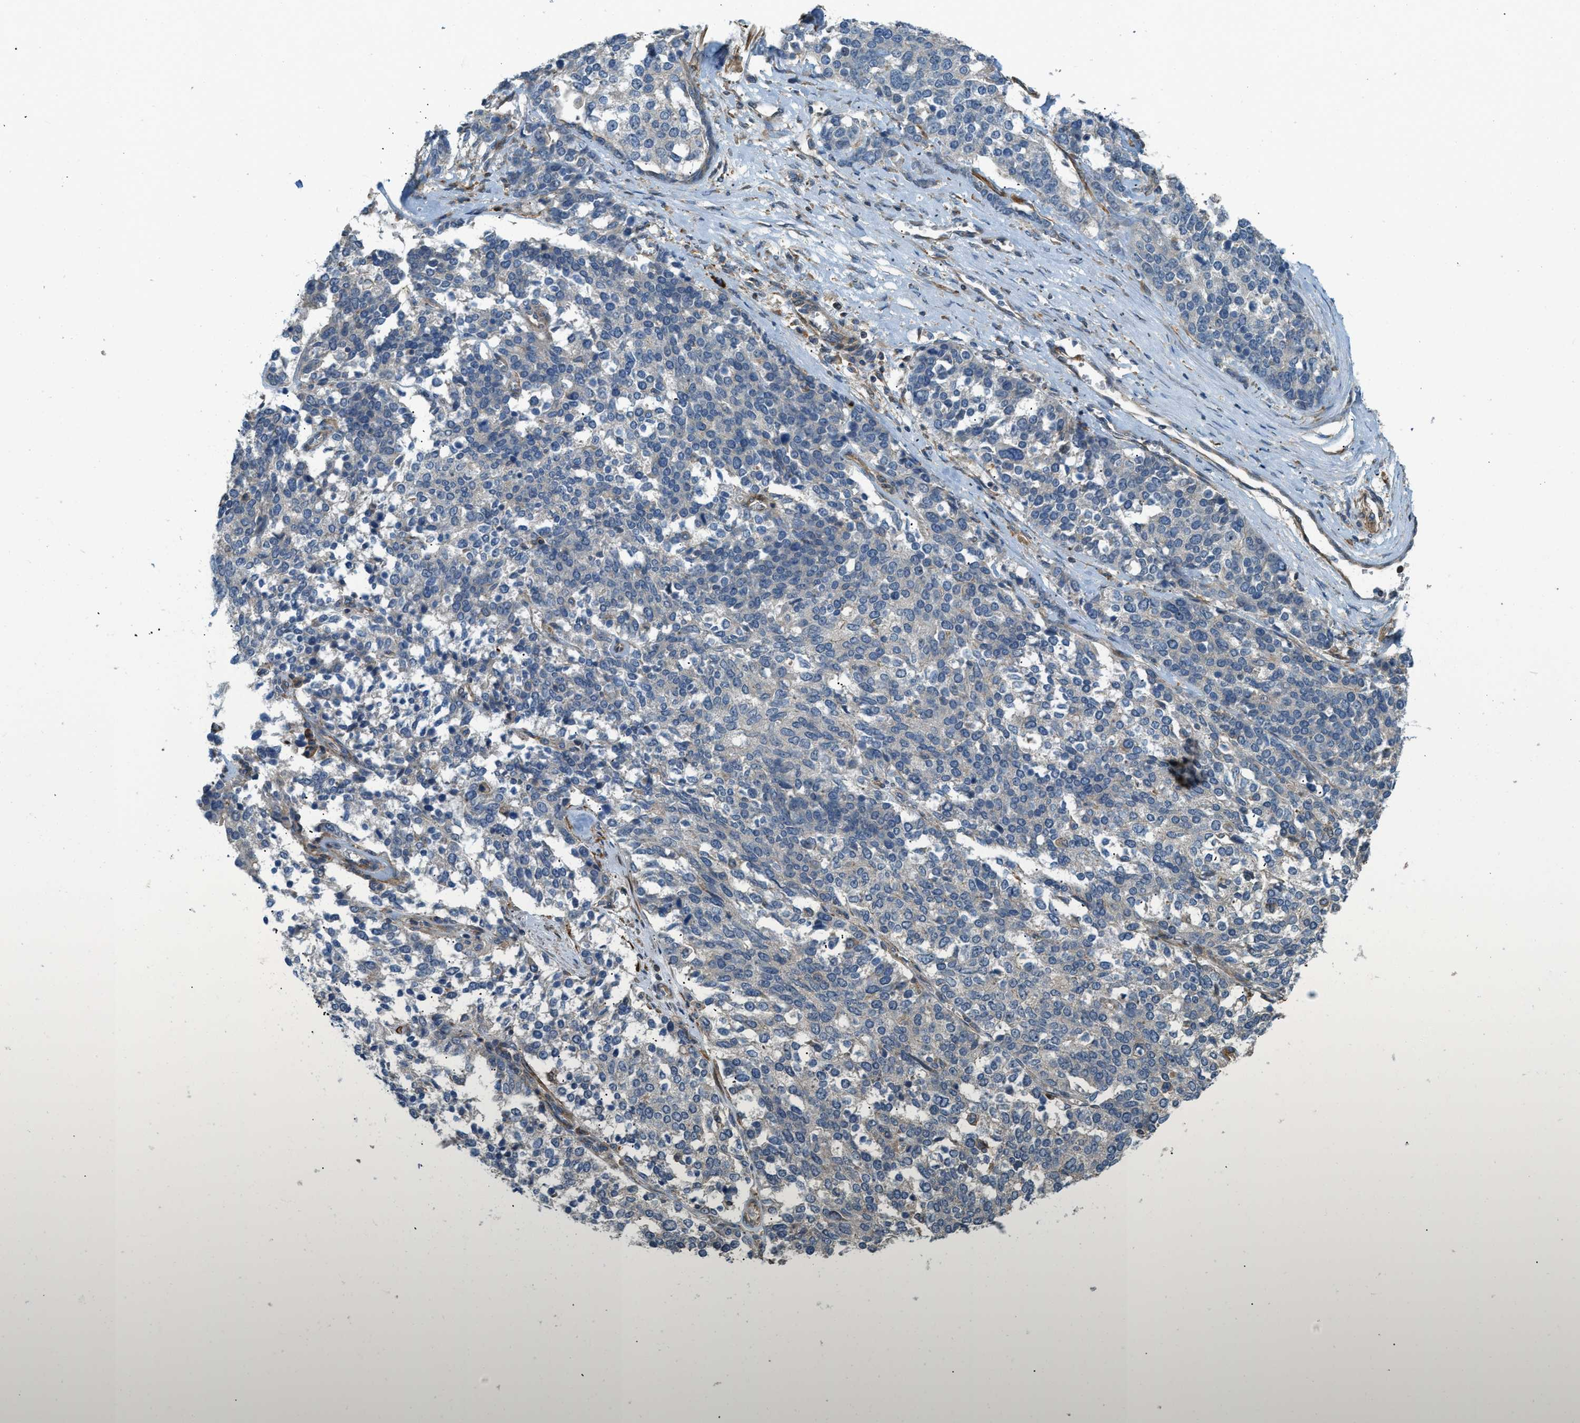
{"staining": {"intensity": "negative", "quantity": "none", "location": "none"}, "tissue": "ovarian cancer", "cell_type": "Tumor cells", "image_type": "cancer", "snomed": [{"axis": "morphology", "description": "Cystadenocarcinoma, serous, NOS"}, {"axis": "topography", "description": "Ovary"}], "caption": "This histopathology image is of serous cystadenocarcinoma (ovarian) stained with IHC to label a protein in brown with the nuclei are counter-stained blue. There is no staining in tumor cells.", "gene": "BTN3A2", "patient": {"sex": "female", "age": 44}}